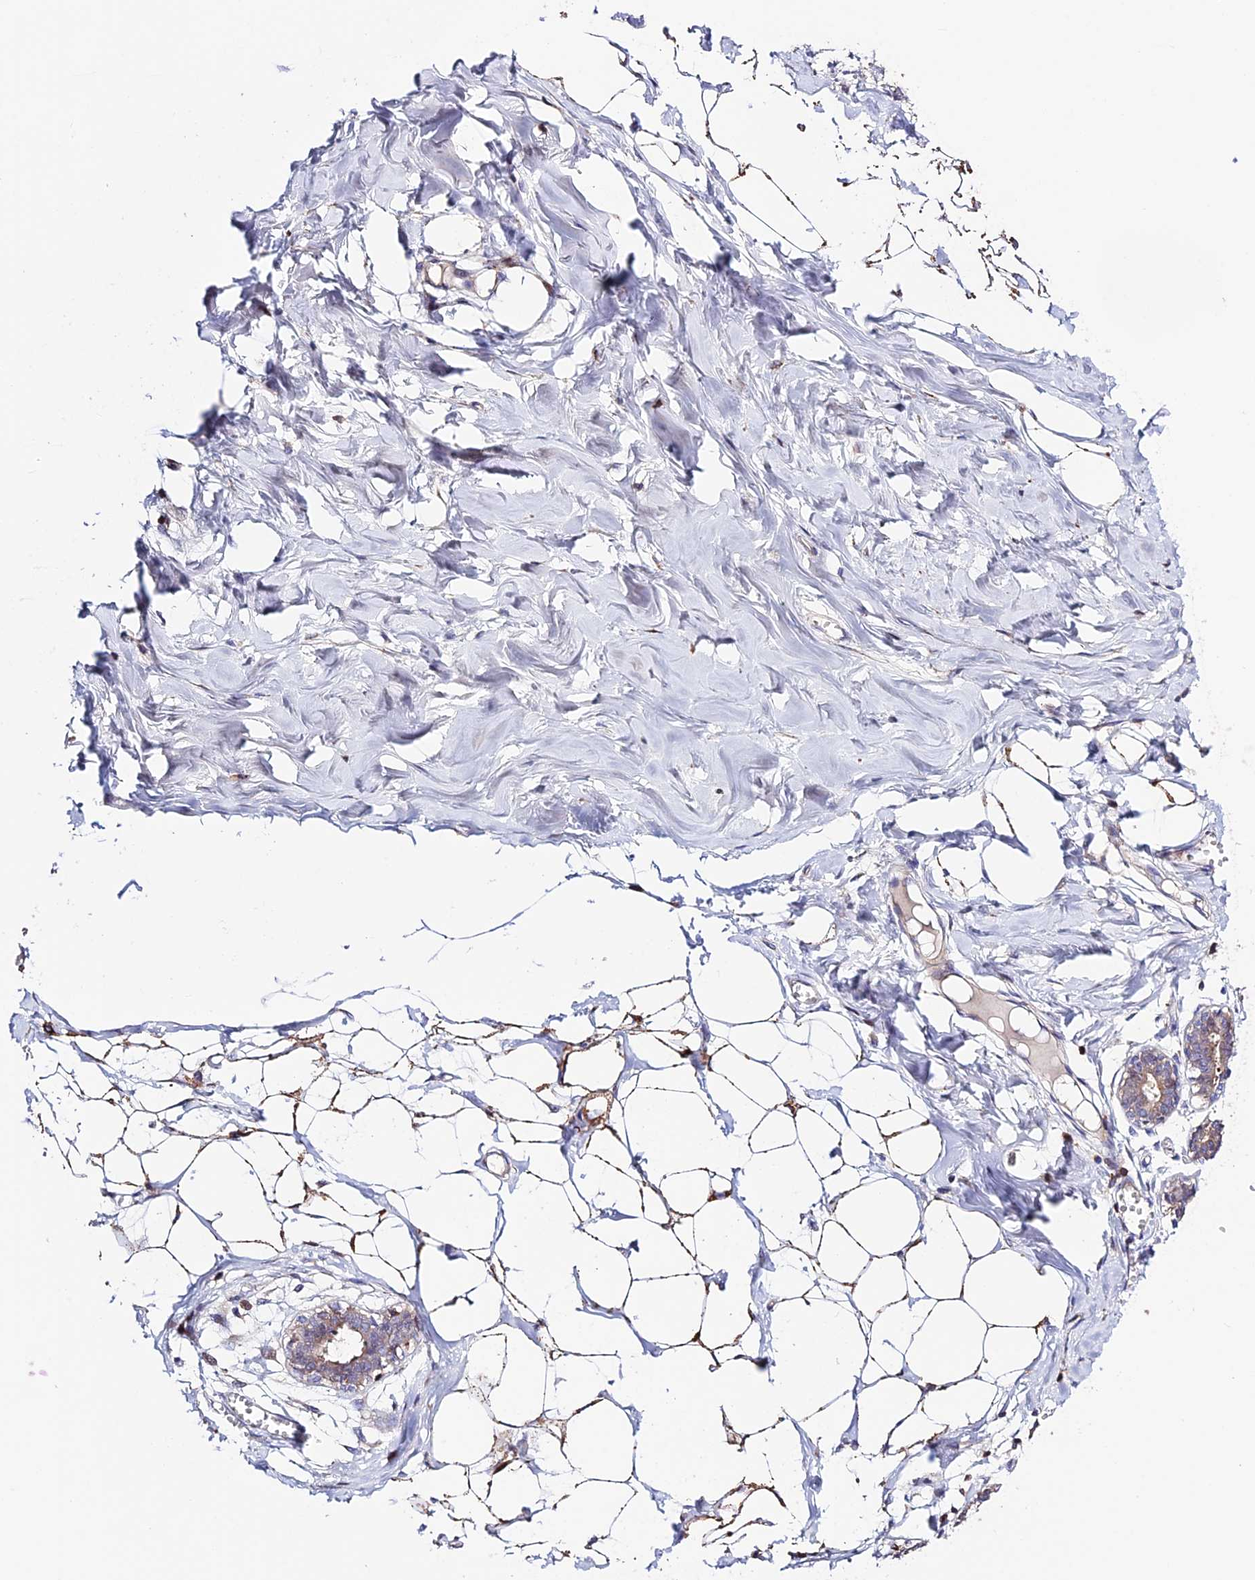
{"staining": {"intensity": "moderate", "quantity": "25%-75%", "location": "cytoplasmic/membranous"}, "tissue": "breast", "cell_type": "Adipocytes", "image_type": "normal", "snomed": [{"axis": "morphology", "description": "Normal tissue, NOS"}, {"axis": "topography", "description": "Breast"}], "caption": "Moderate cytoplasmic/membranous expression for a protein is appreciated in approximately 25%-75% of adipocytes of benign breast using immunohistochemistry (IHC).", "gene": "PRIM1", "patient": {"sex": "female", "age": 27}}